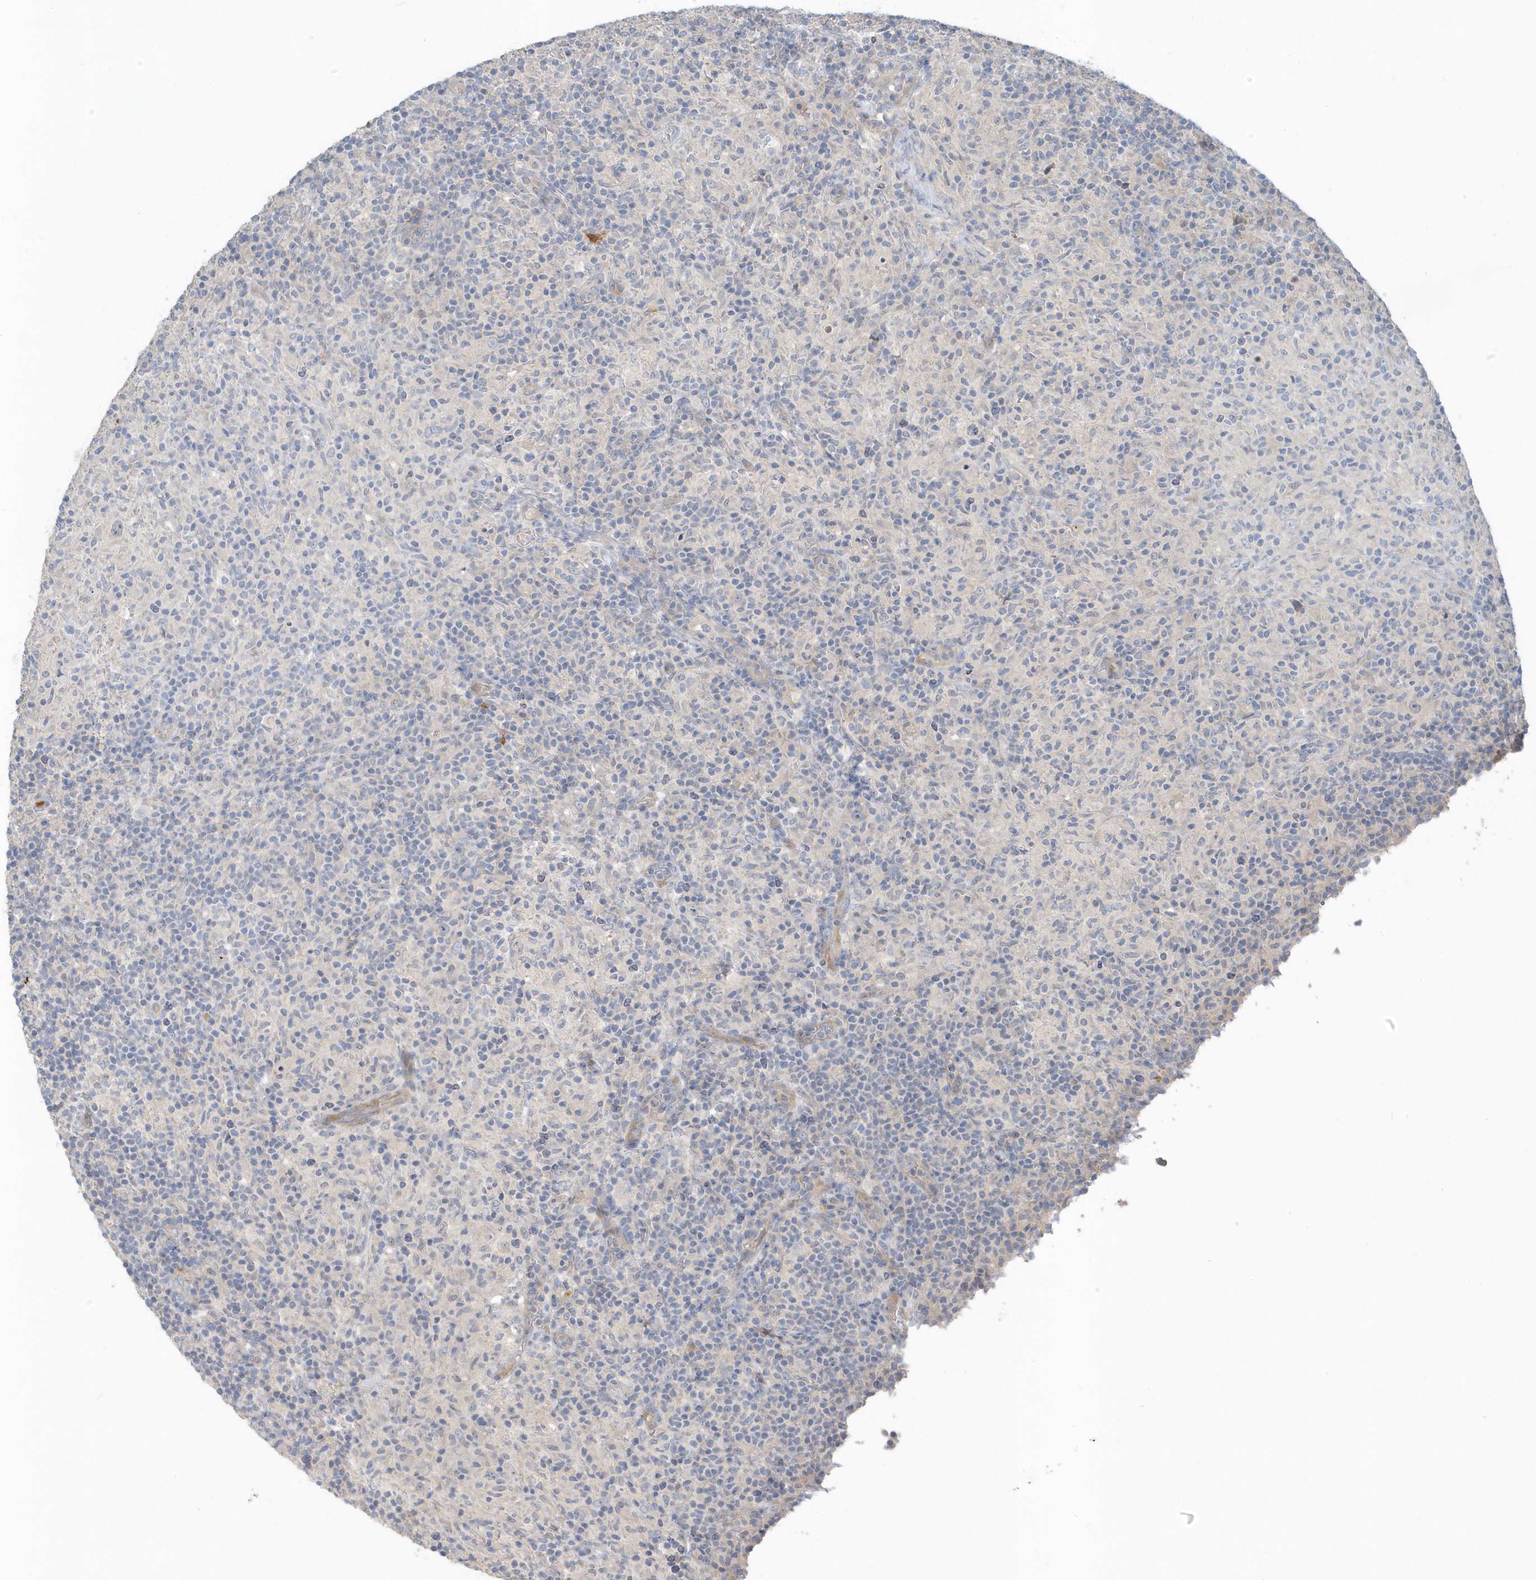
{"staining": {"intensity": "negative", "quantity": "none", "location": "none"}, "tissue": "lymphoma", "cell_type": "Tumor cells", "image_type": "cancer", "snomed": [{"axis": "morphology", "description": "Hodgkin's disease, NOS"}, {"axis": "topography", "description": "Lymph node"}], "caption": "High magnification brightfield microscopy of Hodgkin's disease stained with DAB (3,3'-diaminobenzidine) (brown) and counterstained with hematoxylin (blue): tumor cells show no significant expression.", "gene": "USP53", "patient": {"sex": "male", "age": 70}}